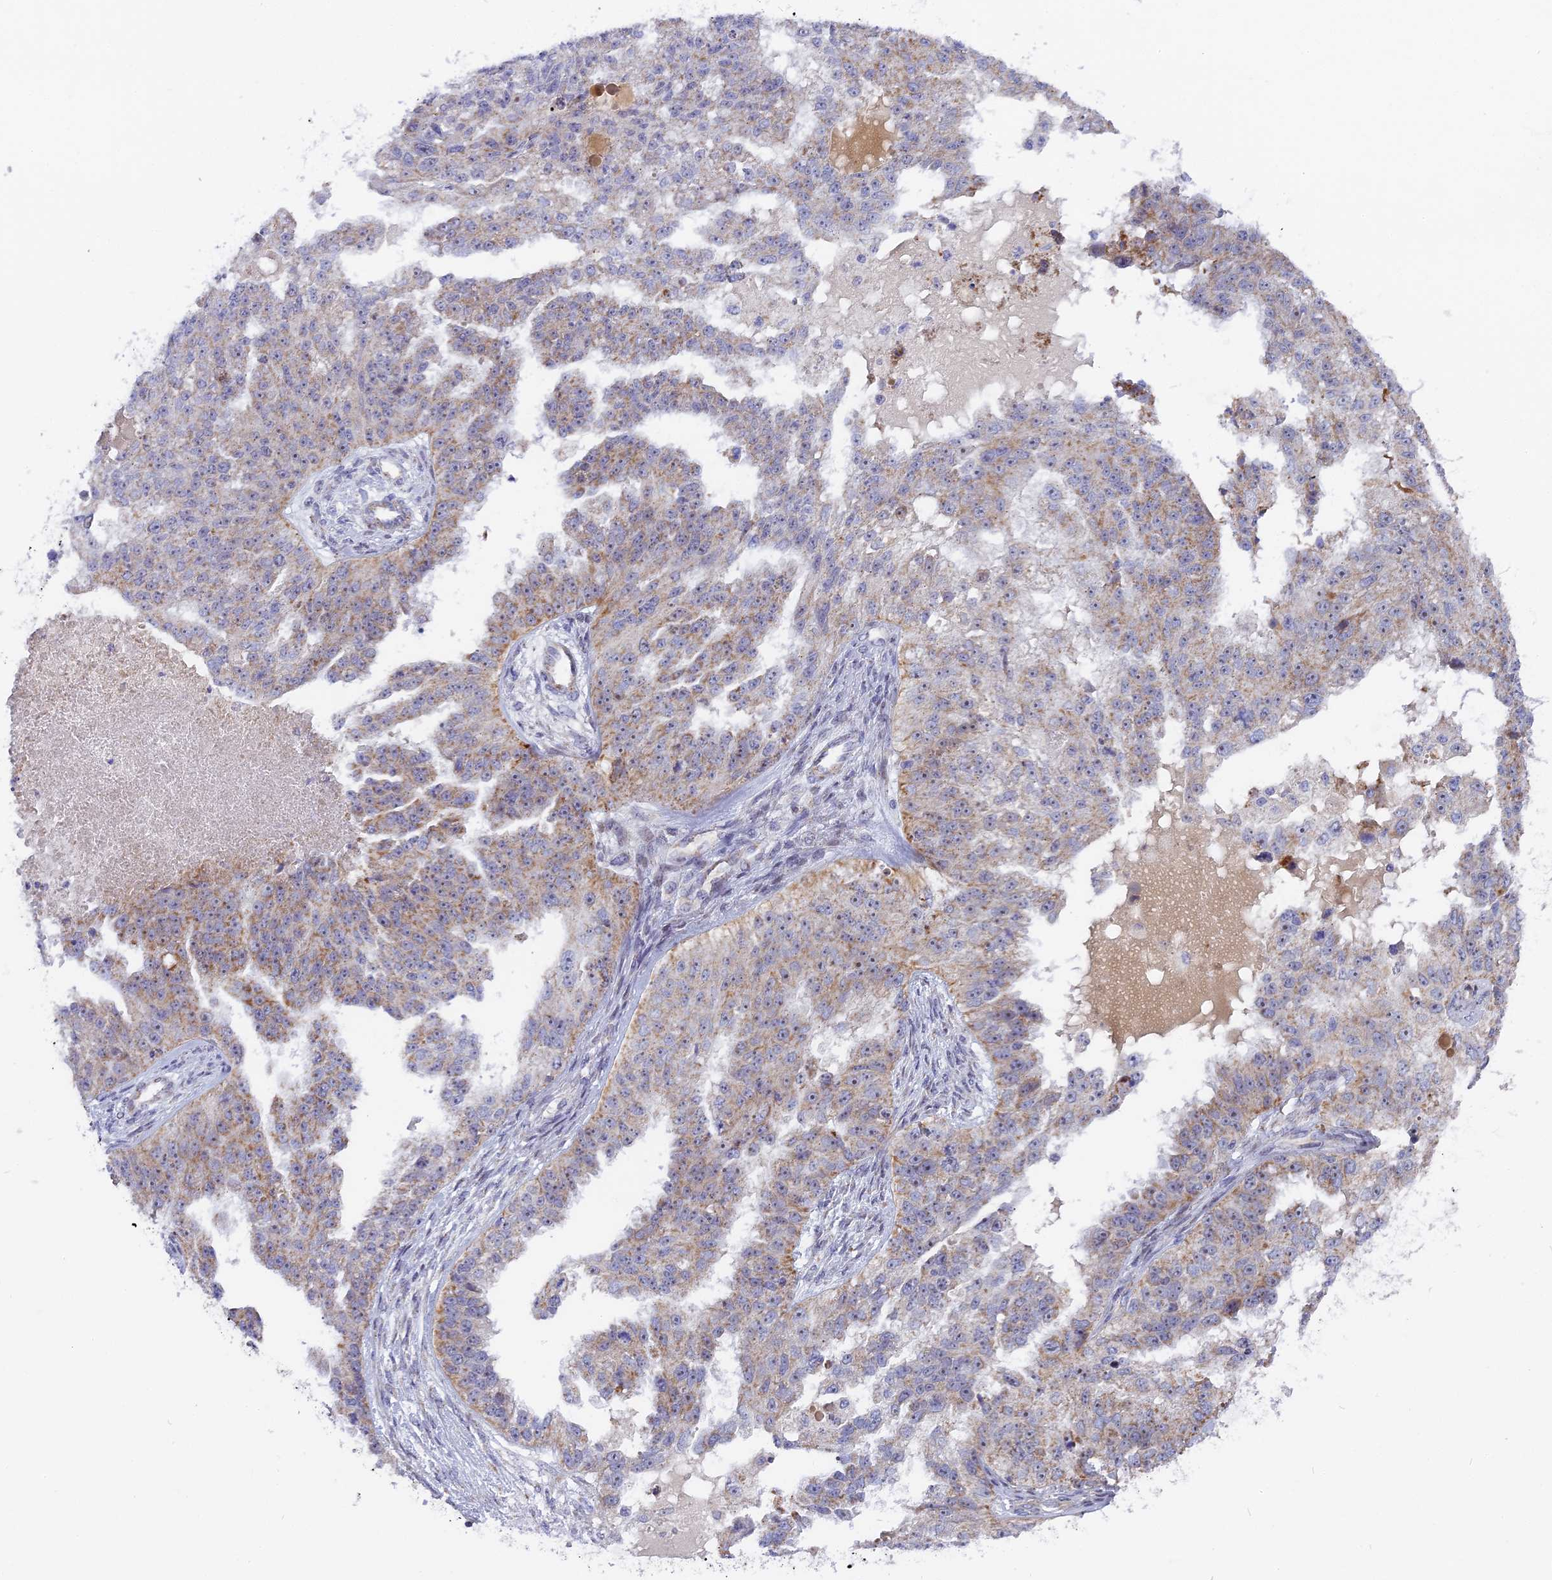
{"staining": {"intensity": "moderate", "quantity": "<25%", "location": "cytoplasmic/membranous"}, "tissue": "ovarian cancer", "cell_type": "Tumor cells", "image_type": "cancer", "snomed": [{"axis": "morphology", "description": "Cystadenocarcinoma, serous, NOS"}, {"axis": "topography", "description": "Ovary"}], "caption": "This image reveals immunohistochemistry staining of human ovarian cancer (serous cystadenocarcinoma), with low moderate cytoplasmic/membranous staining in approximately <25% of tumor cells.", "gene": "DTWD1", "patient": {"sex": "female", "age": 58}}